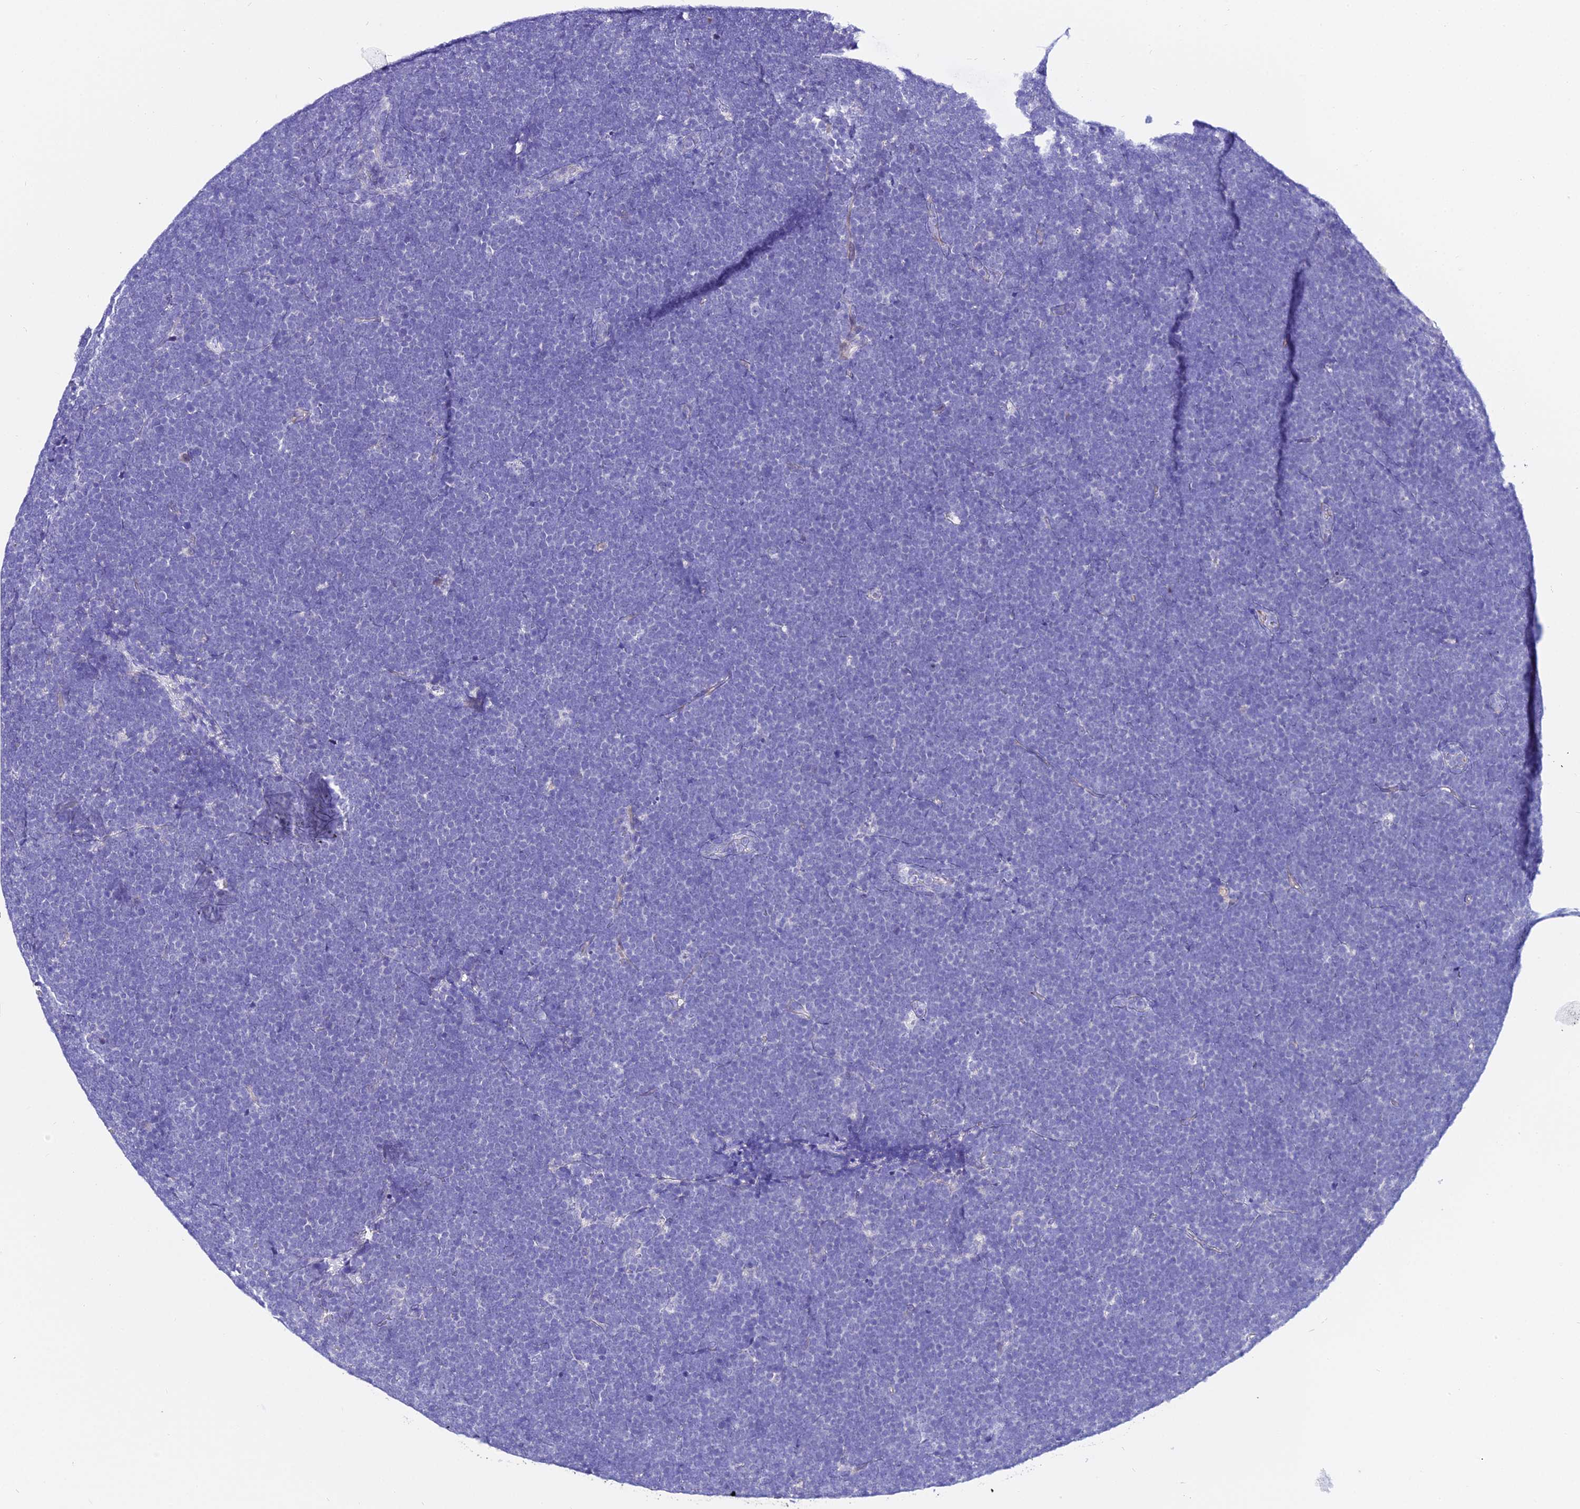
{"staining": {"intensity": "negative", "quantity": "none", "location": "none"}, "tissue": "lymphoma", "cell_type": "Tumor cells", "image_type": "cancer", "snomed": [{"axis": "morphology", "description": "Malignant lymphoma, non-Hodgkin's type, High grade"}, {"axis": "topography", "description": "Lymph node"}], "caption": "Tumor cells are negative for brown protein staining in lymphoma.", "gene": "DEFB106A", "patient": {"sex": "male", "age": 13}}